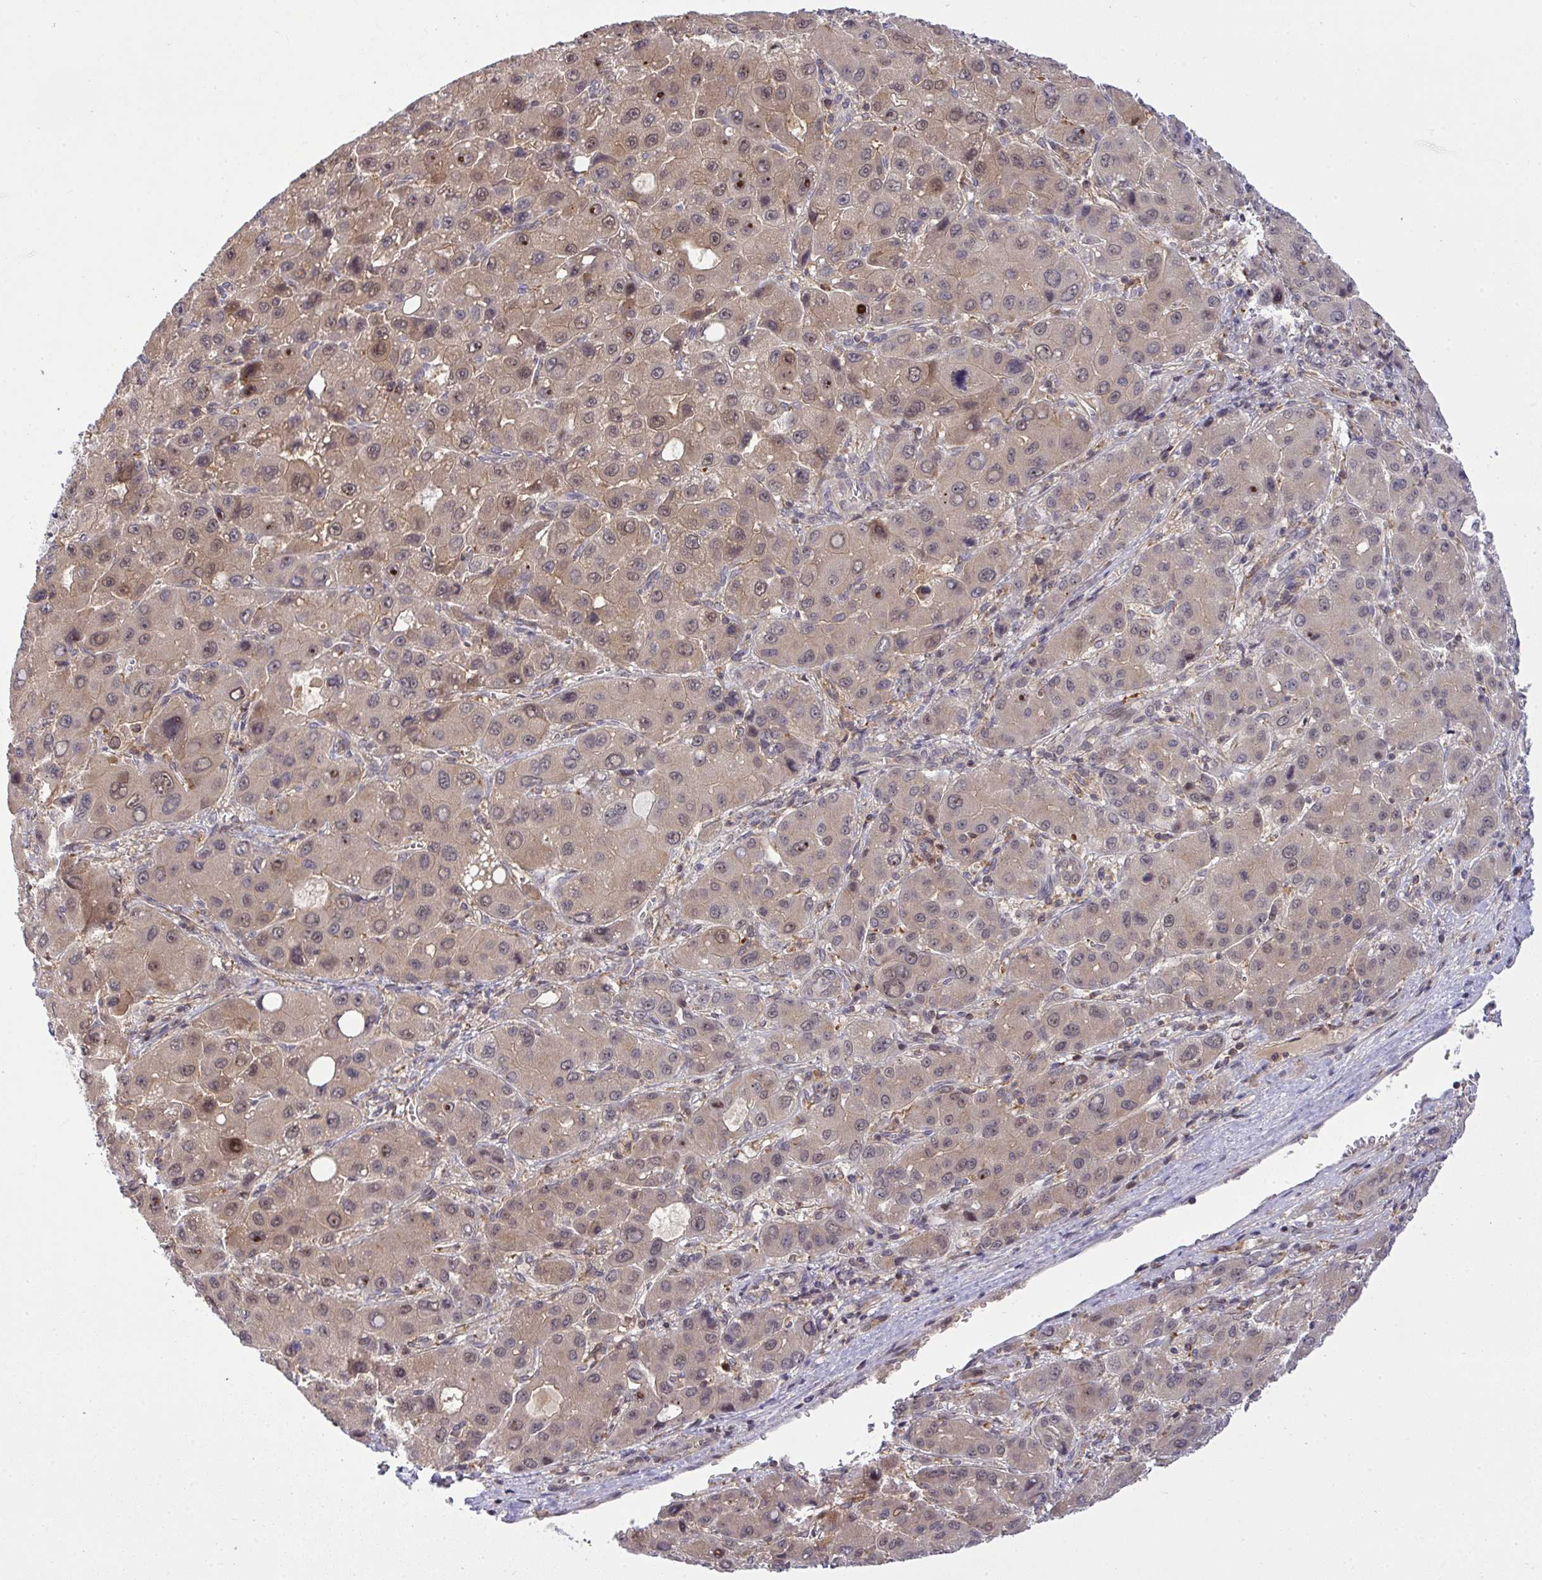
{"staining": {"intensity": "weak", "quantity": "25%-75%", "location": "nuclear"}, "tissue": "liver cancer", "cell_type": "Tumor cells", "image_type": "cancer", "snomed": [{"axis": "morphology", "description": "Carcinoma, Hepatocellular, NOS"}, {"axis": "topography", "description": "Liver"}], "caption": "Weak nuclear positivity for a protein is seen in approximately 25%-75% of tumor cells of liver cancer using immunohistochemistry.", "gene": "SLC9A6", "patient": {"sex": "male", "age": 55}}